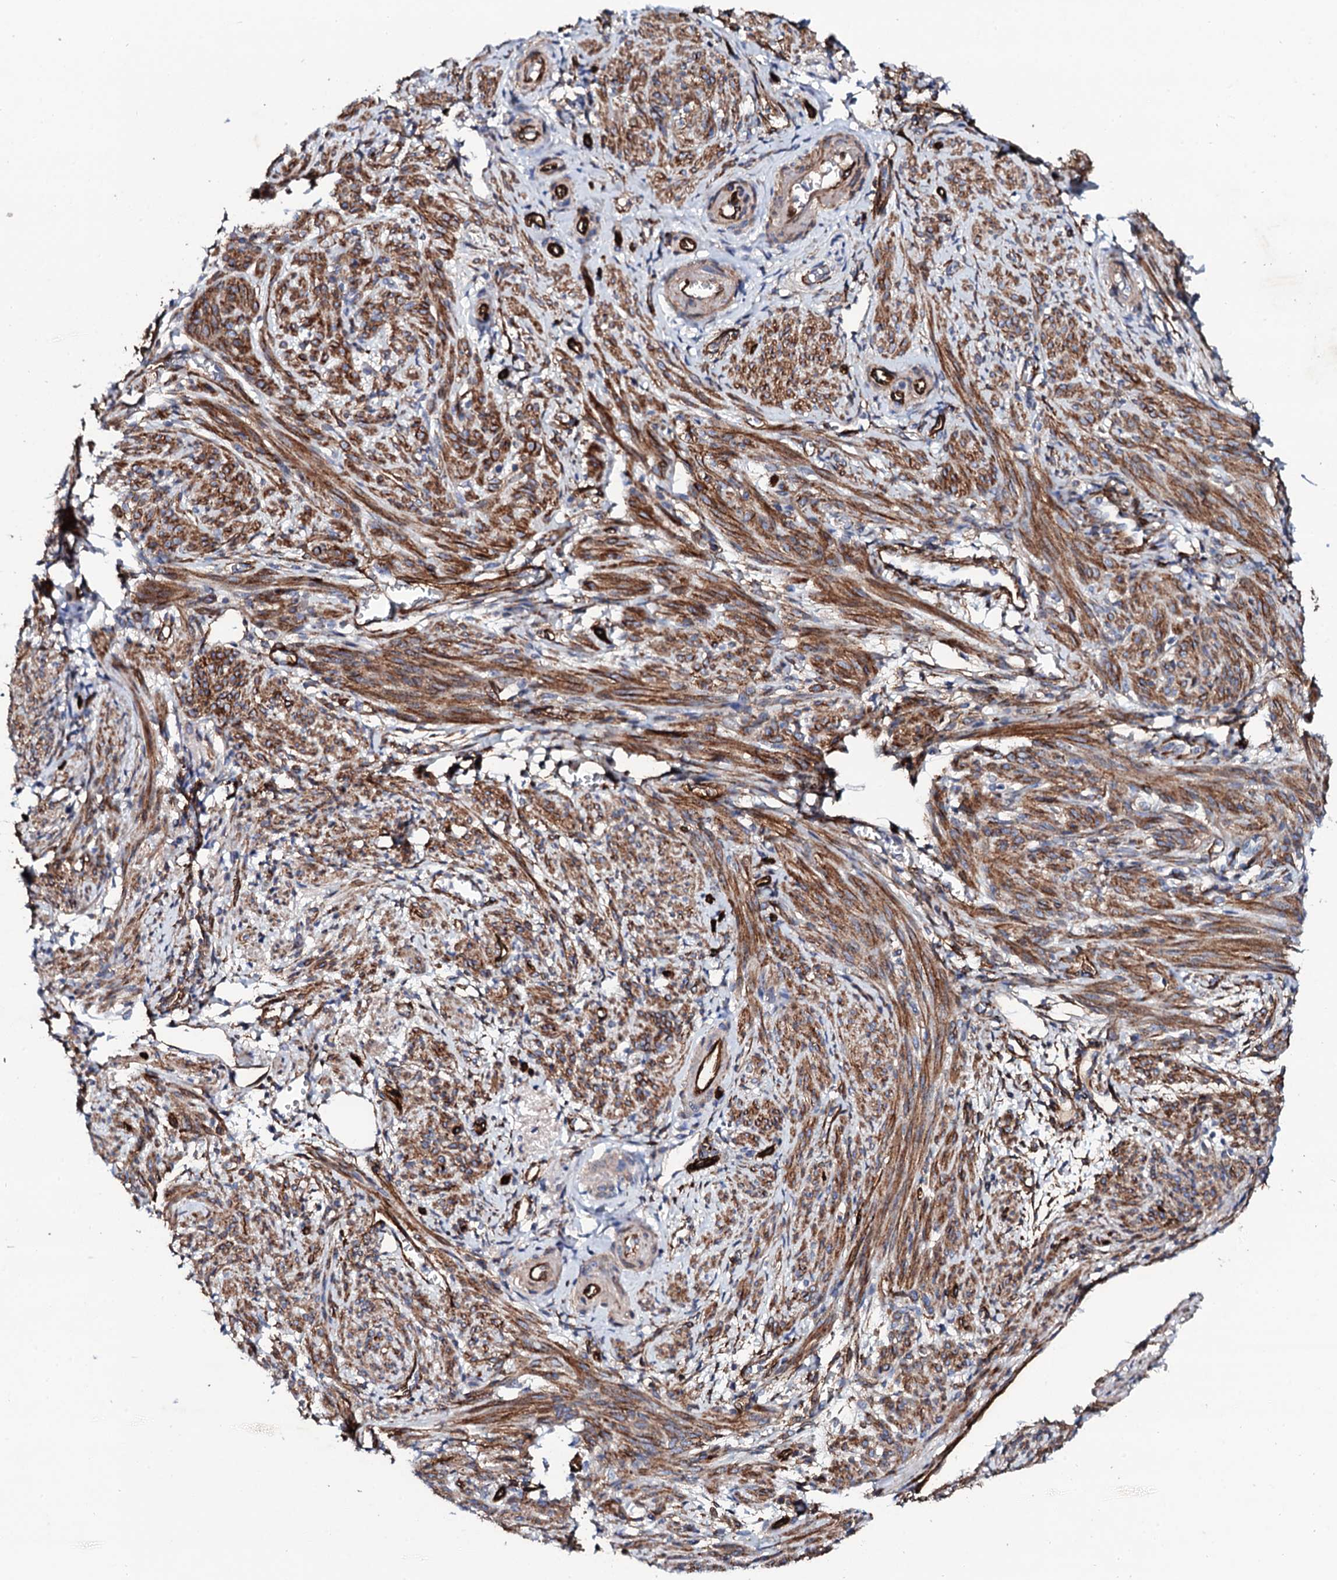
{"staining": {"intensity": "moderate", "quantity": ">75%", "location": "cytoplasmic/membranous"}, "tissue": "smooth muscle", "cell_type": "Smooth muscle cells", "image_type": "normal", "snomed": [{"axis": "morphology", "description": "Normal tissue, NOS"}, {"axis": "topography", "description": "Smooth muscle"}], "caption": "Immunohistochemistry image of unremarkable smooth muscle: smooth muscle stained using IHC exhibits medium levels of moderate protein expression localized specifically in the cytoplasmic/membranous of smooth muscle cells, appearing as a cytoplasmic/membranous brown color.", "gene": "DBX1", "patient": {"sex": "female", "age": 39}}